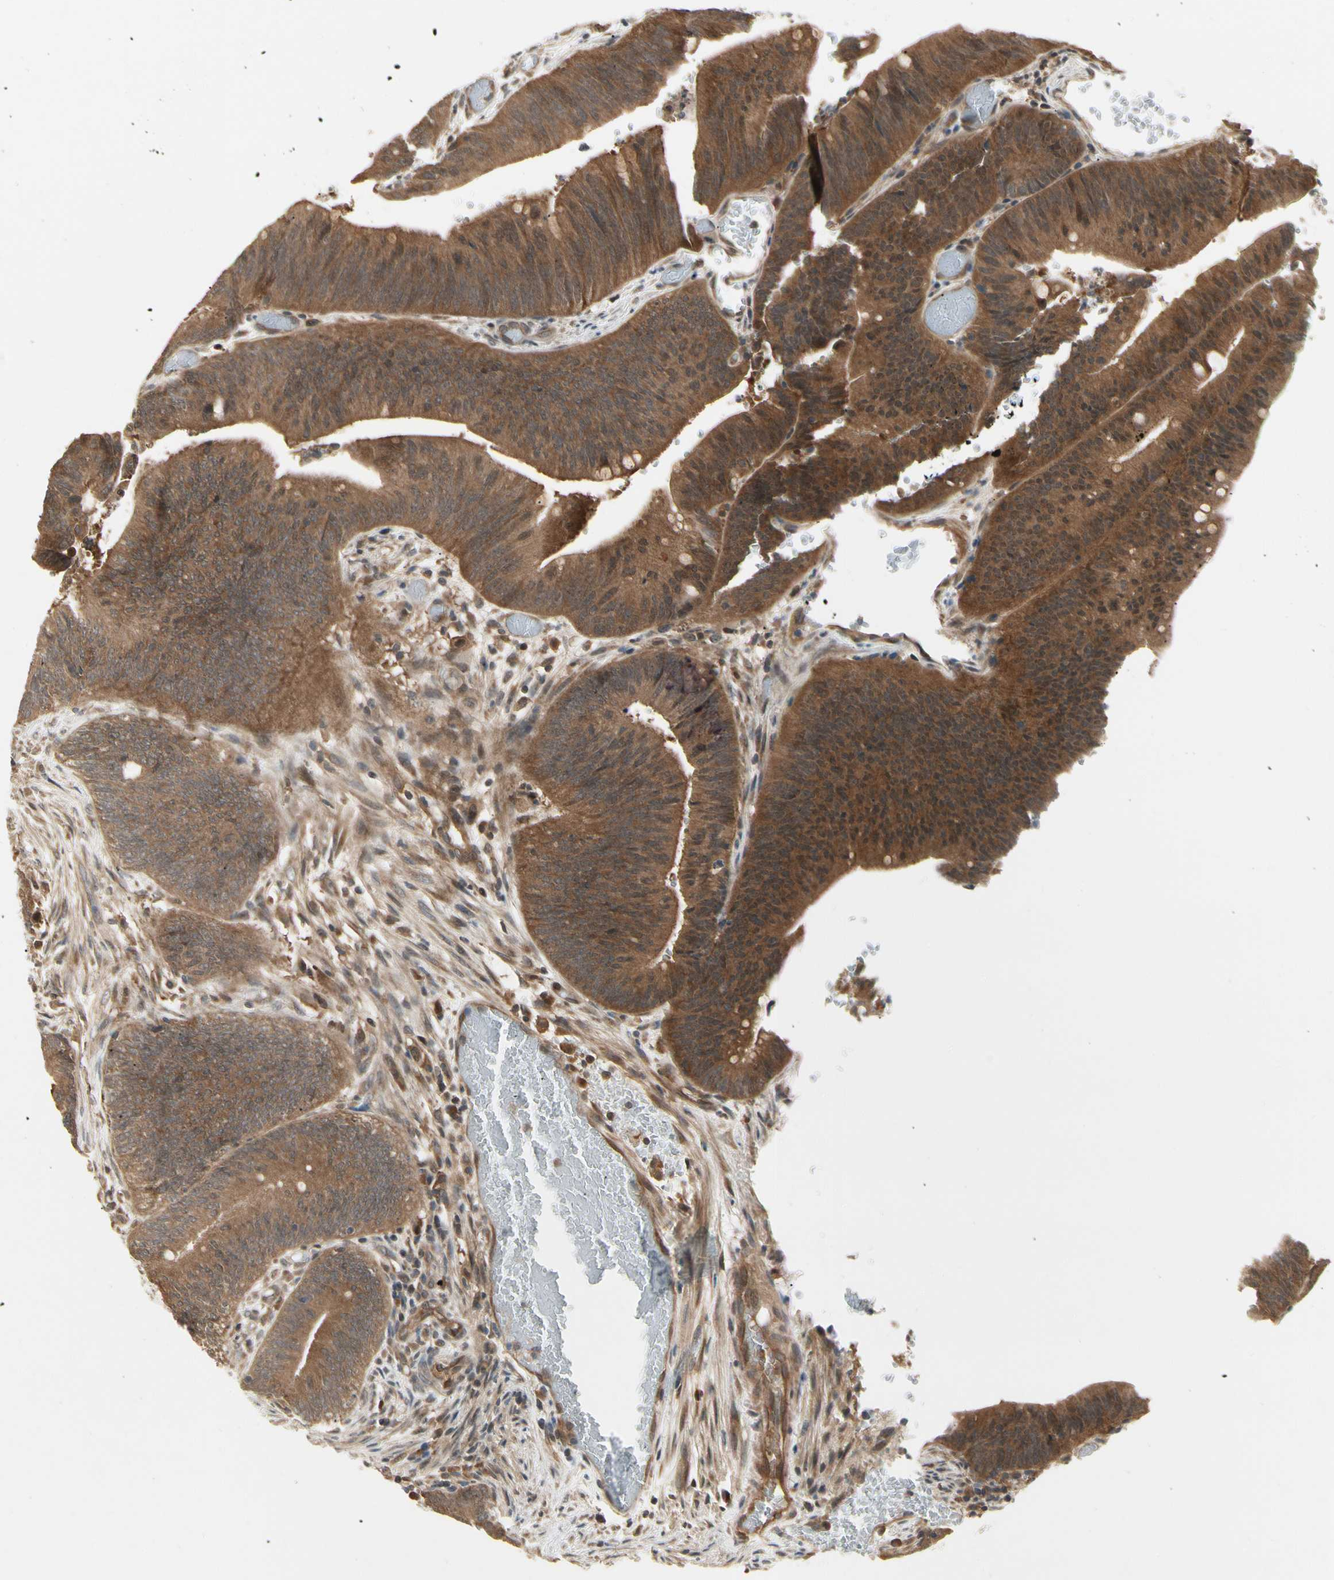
{"staining": {"intensity": "moderate", "quantity": ">75%", "location": "cytoplasmic/membranous"}, "tissue": "colorectal cancer", "cell_type": "Tumor cells", "image_type": "cancer", "snomed": [{"axis": "morphology", "description": "Adenocarcinoma, NOS"}, {"axis": "topography", "description": "Rectum"}], "caption": "Protein expression analysis of adenocarcinoma (colorectal) displays moderate cytoplasmic/membranous expression in approximately >75% of tumor cells.", "gene": "RNF14", "patient": {"sex": "female", "age": 66}}